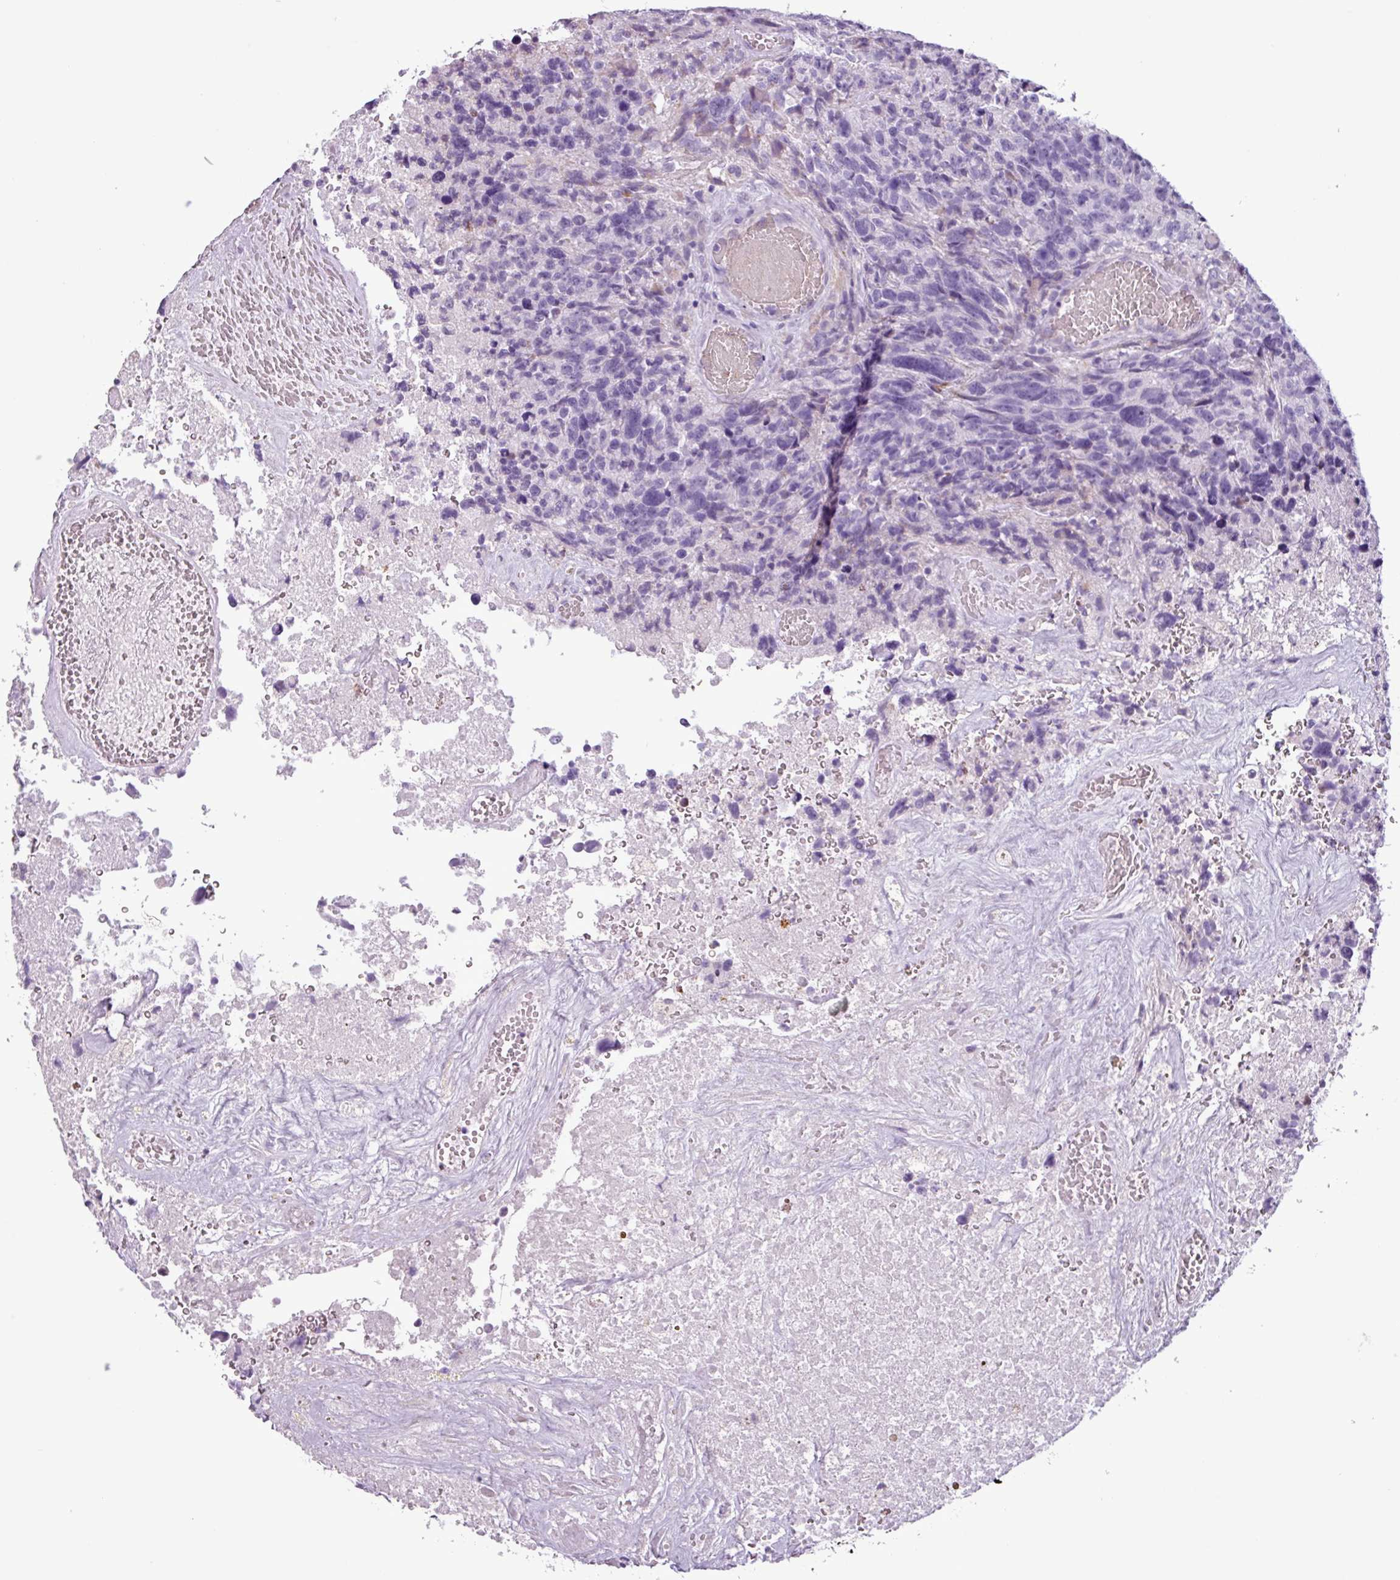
{"staining": {"intensity": "negative", "quantity": "none", "location": "none"}, "tissue": "glioma", "cell_type": "Tumor cells", "image_type": "cancer", "snomed": [{"axis": "morphology", "description": "Glioma, malignant, High grade"}, {"axis": "topography", "description": "Brain"}], "caption": "The IHC micrograph has no significant staining in tumor cells of malignant glioma (high-grade) tissue. The staining was performed using DAB (3,3'-diaminobenzidine) to visualize the protein expression in brown, while the nuclei were stained in blue with hematoxylin (Magnification: 20x).", "gene": "ZNF667", "patient": {"sex": "male", "age": 69}}